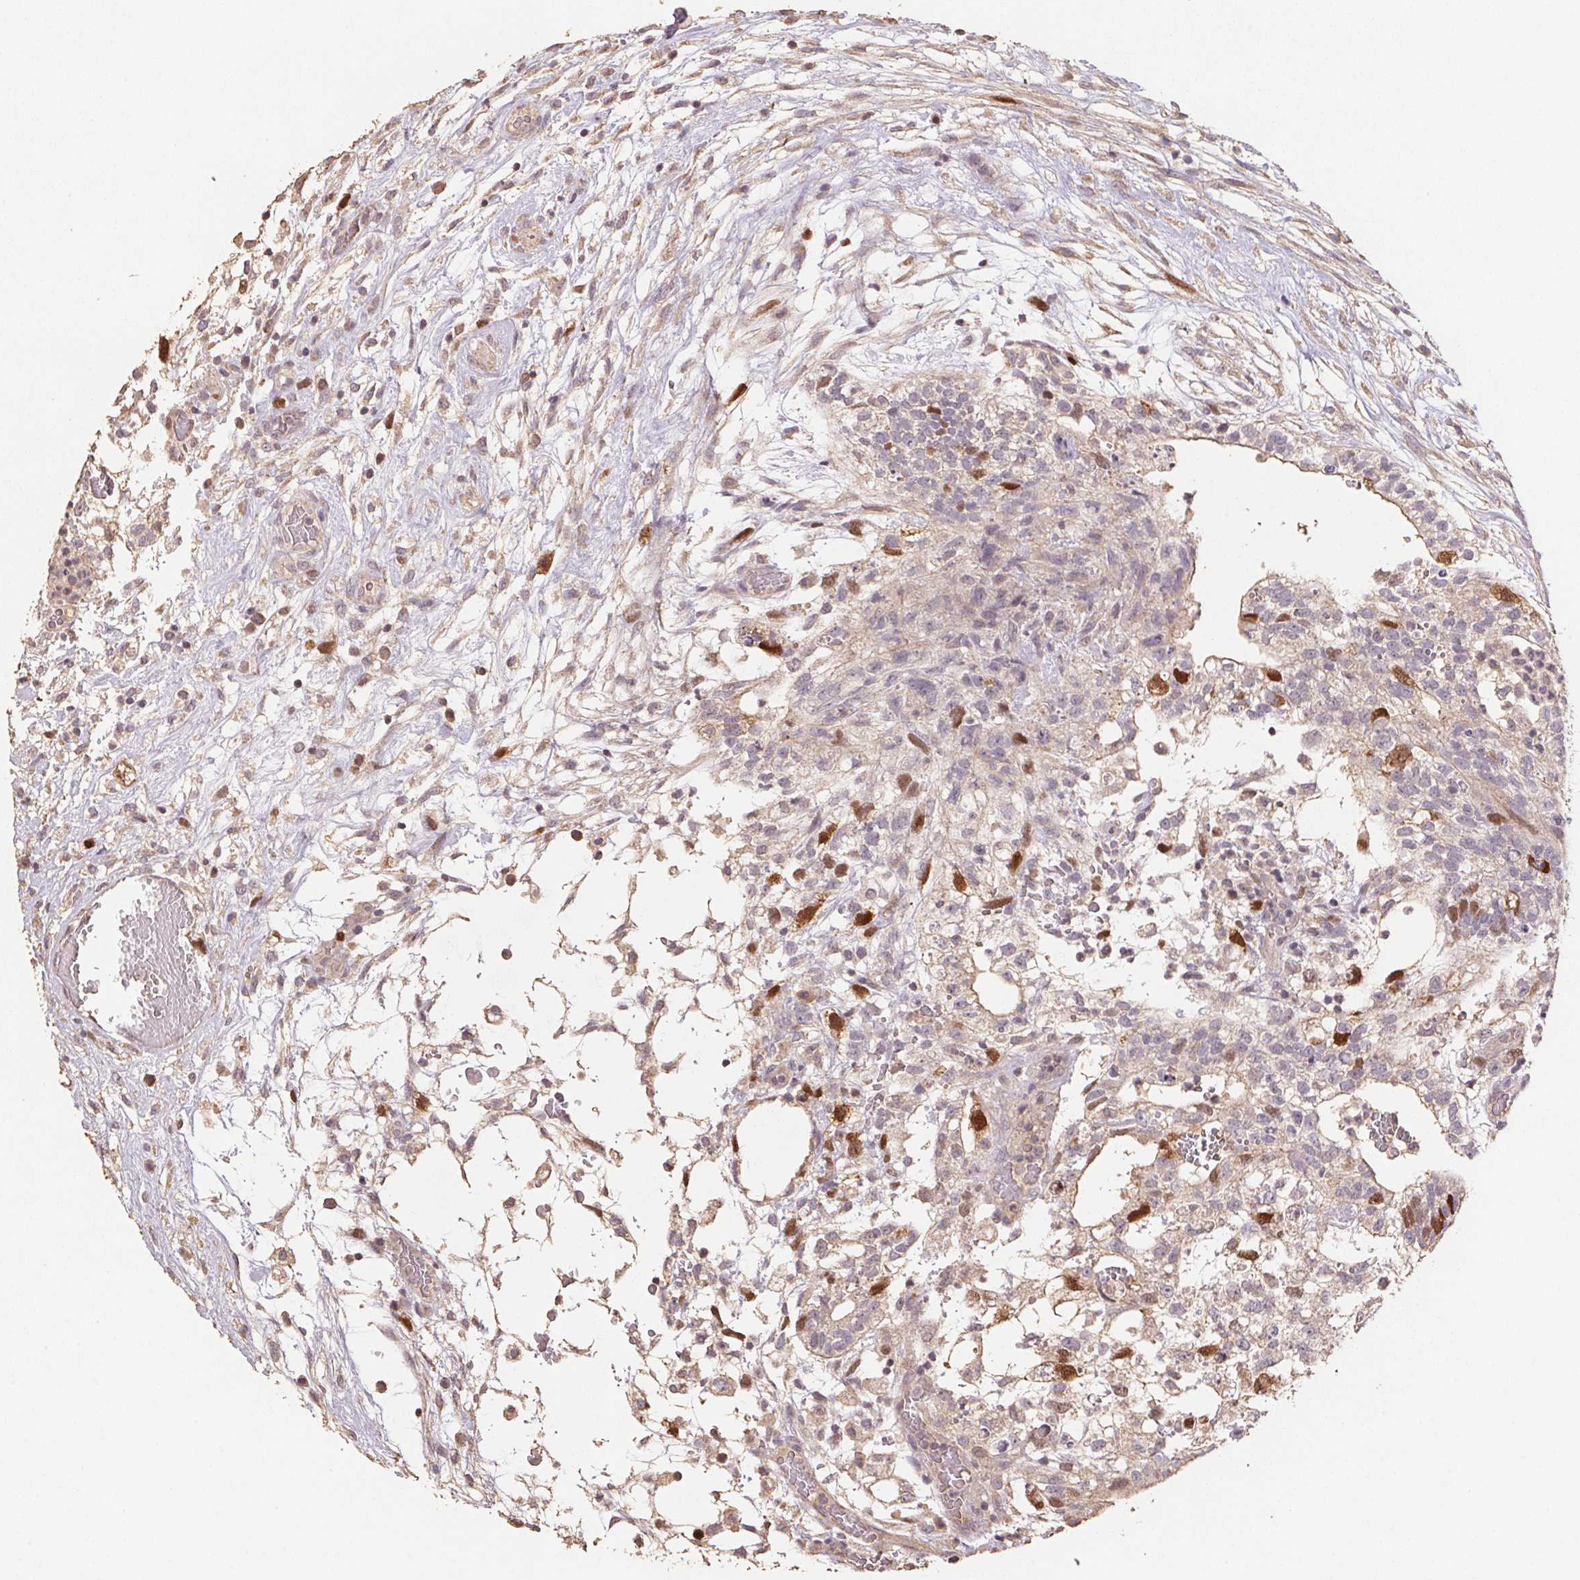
{"staining": {"intensity": "strong", "quantity": "<25%", "location": "nuclear"}, "tissue": "testis cancer", "cell_type": "Tumor cells", "image_type": "cancer", "snomed": [{"axis": "morphology", "description": "Carcinoma, Embryonal, NOS"}, {"axis": "topography", "description": "Testis"}], "caption": "Testis cancer (embryonal carcinoma) was stained to show a protein in brown. There is medium levels of strong nuclear positivity in about <25% of tumor cells. (Brightfield microscopy of DAB IHC at high magnification).", "gene": "CENPF", "patient": {"sex": "male", "age": 32}}